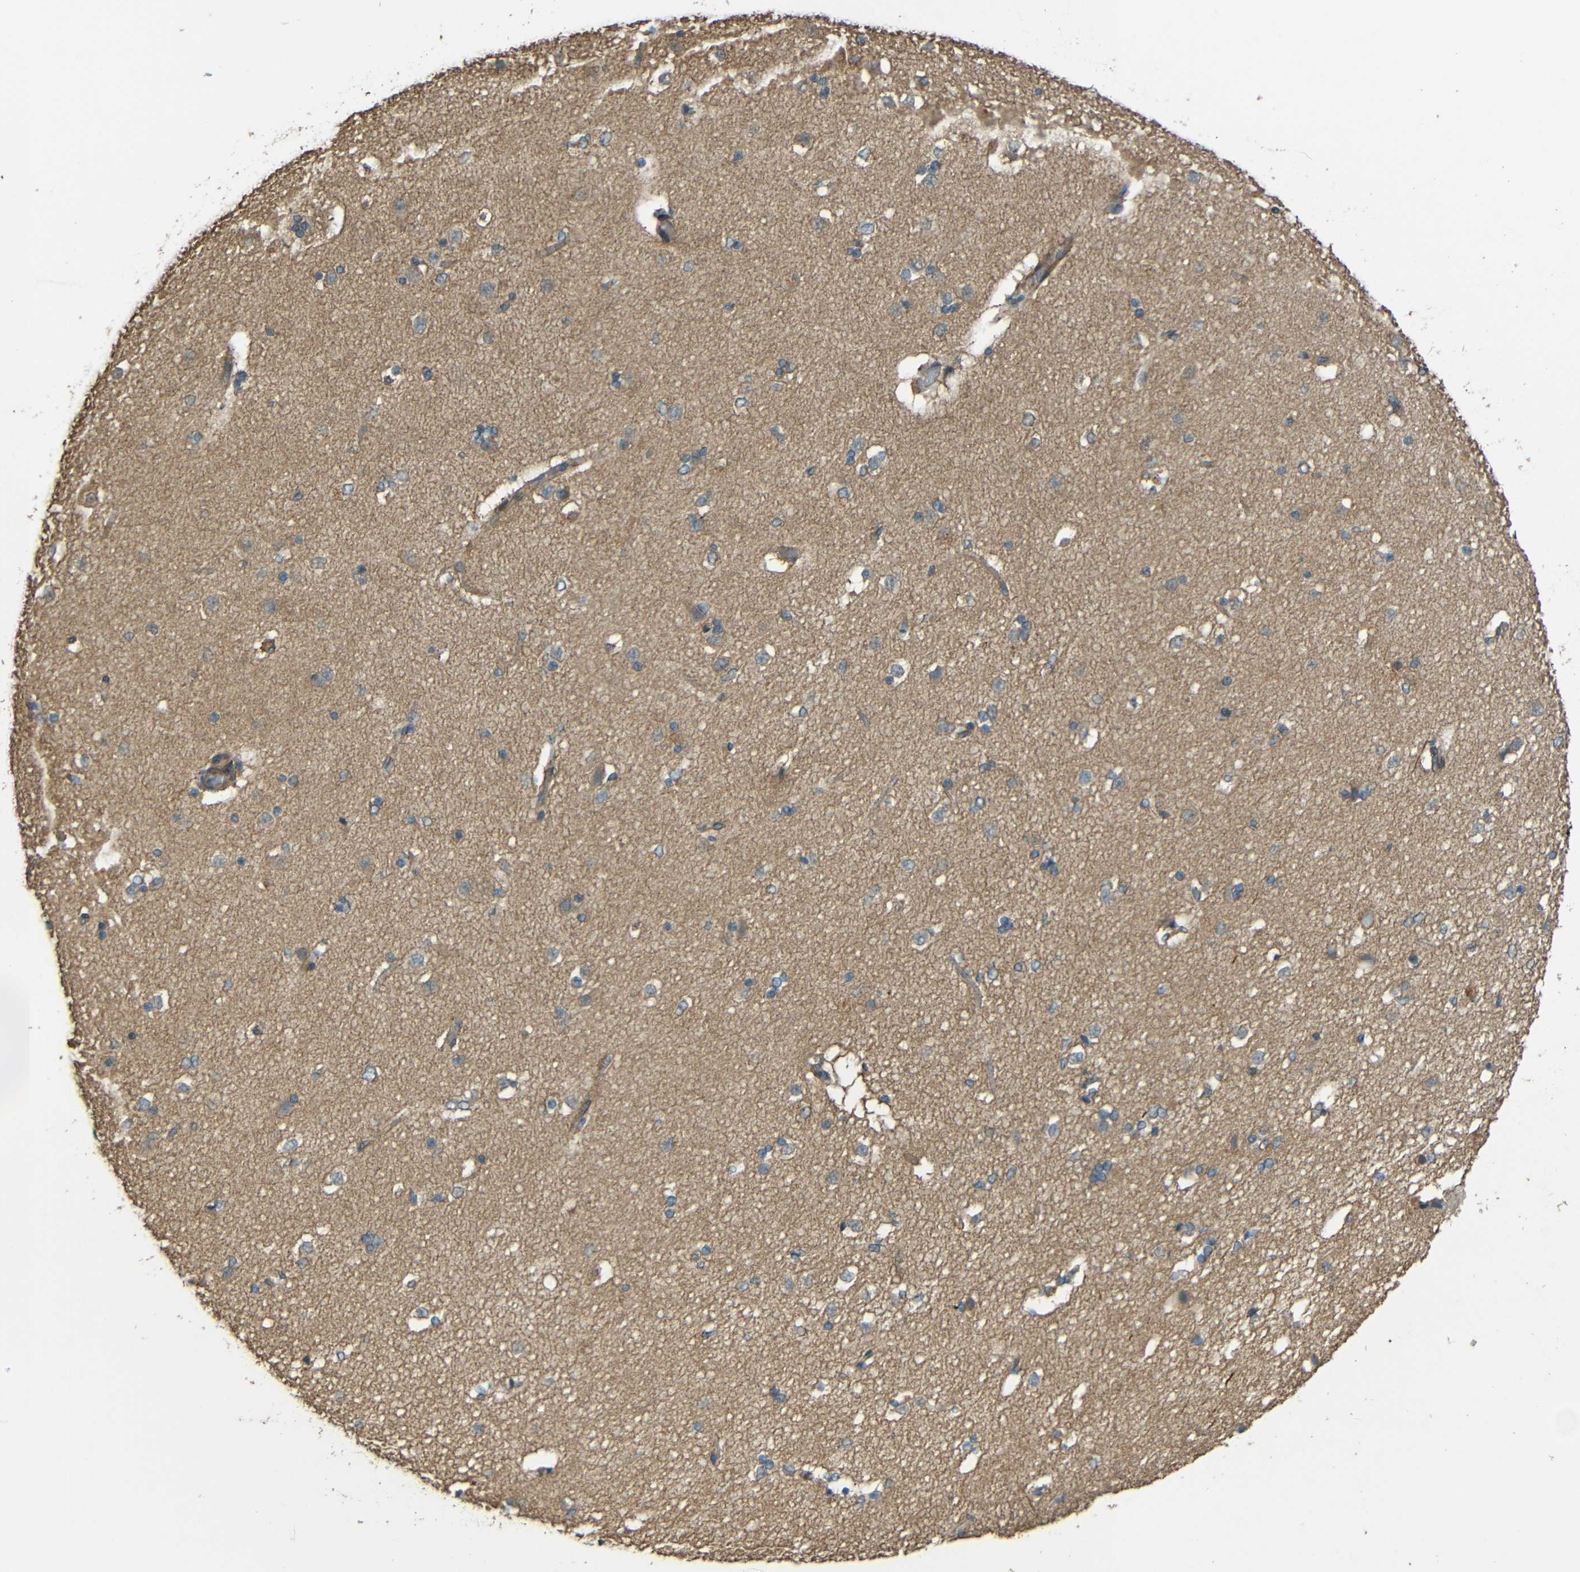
{"staining": {"intensity": "negative", "quantity": "none", "location": "none"}, "tissue": "caudate", "cell_type": "Glial cells", "image_type": "normal", "snomed": [{"axis": "morphology", "description": "Normal tissue, NOS"}, {"axis": "topography", "description": "Lateral ventricle wall"}], "caption": "This is an IHC histopathology image of normal human caudate. There is no expression in glial cells.", "gene": "ACACA", "patient": {"sex": "female", "age": 19}}